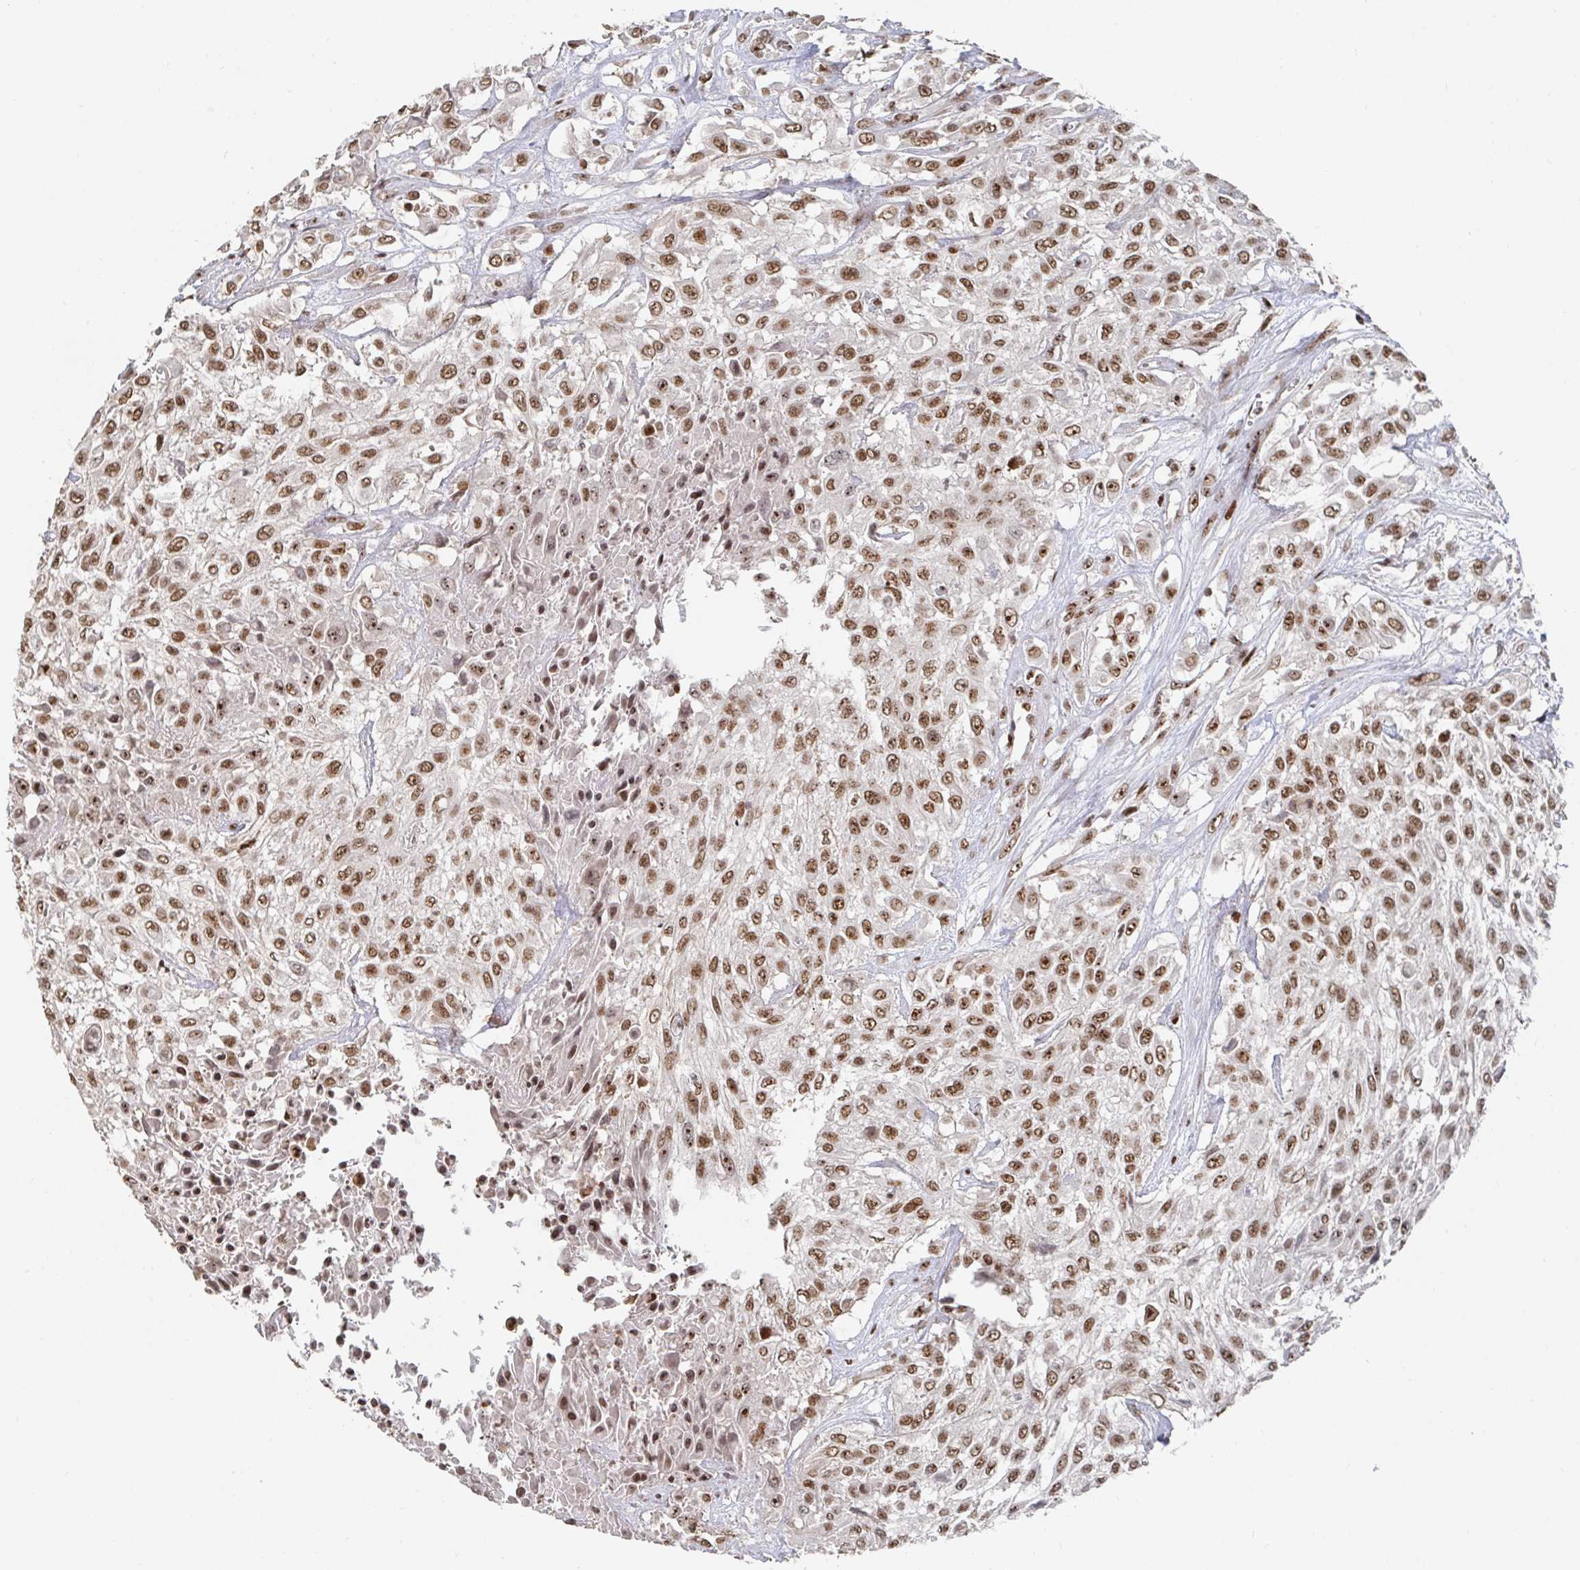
{"staining": {"intensity": "moderate", "quantity": ">75%", "location": "nuclear"}, "tissue": "urothelial cancer", "cell_type": "Tumor cells", "image_type": "cancer", "snomed": [{"axis": "morphology", "description": "Urothelial carcinoma, High grade"}, {"axis": "topography", "description": "Urinary bladder"}], "caption": "A high-resolution image shows immunohistochemistry (IHC) staining of urothelial cancer, which shows moderate nuclear positivity in about >75% of tumor cells.", "gene": "ZDHHC12", "patient": {"sex": "male", "age": 57}}